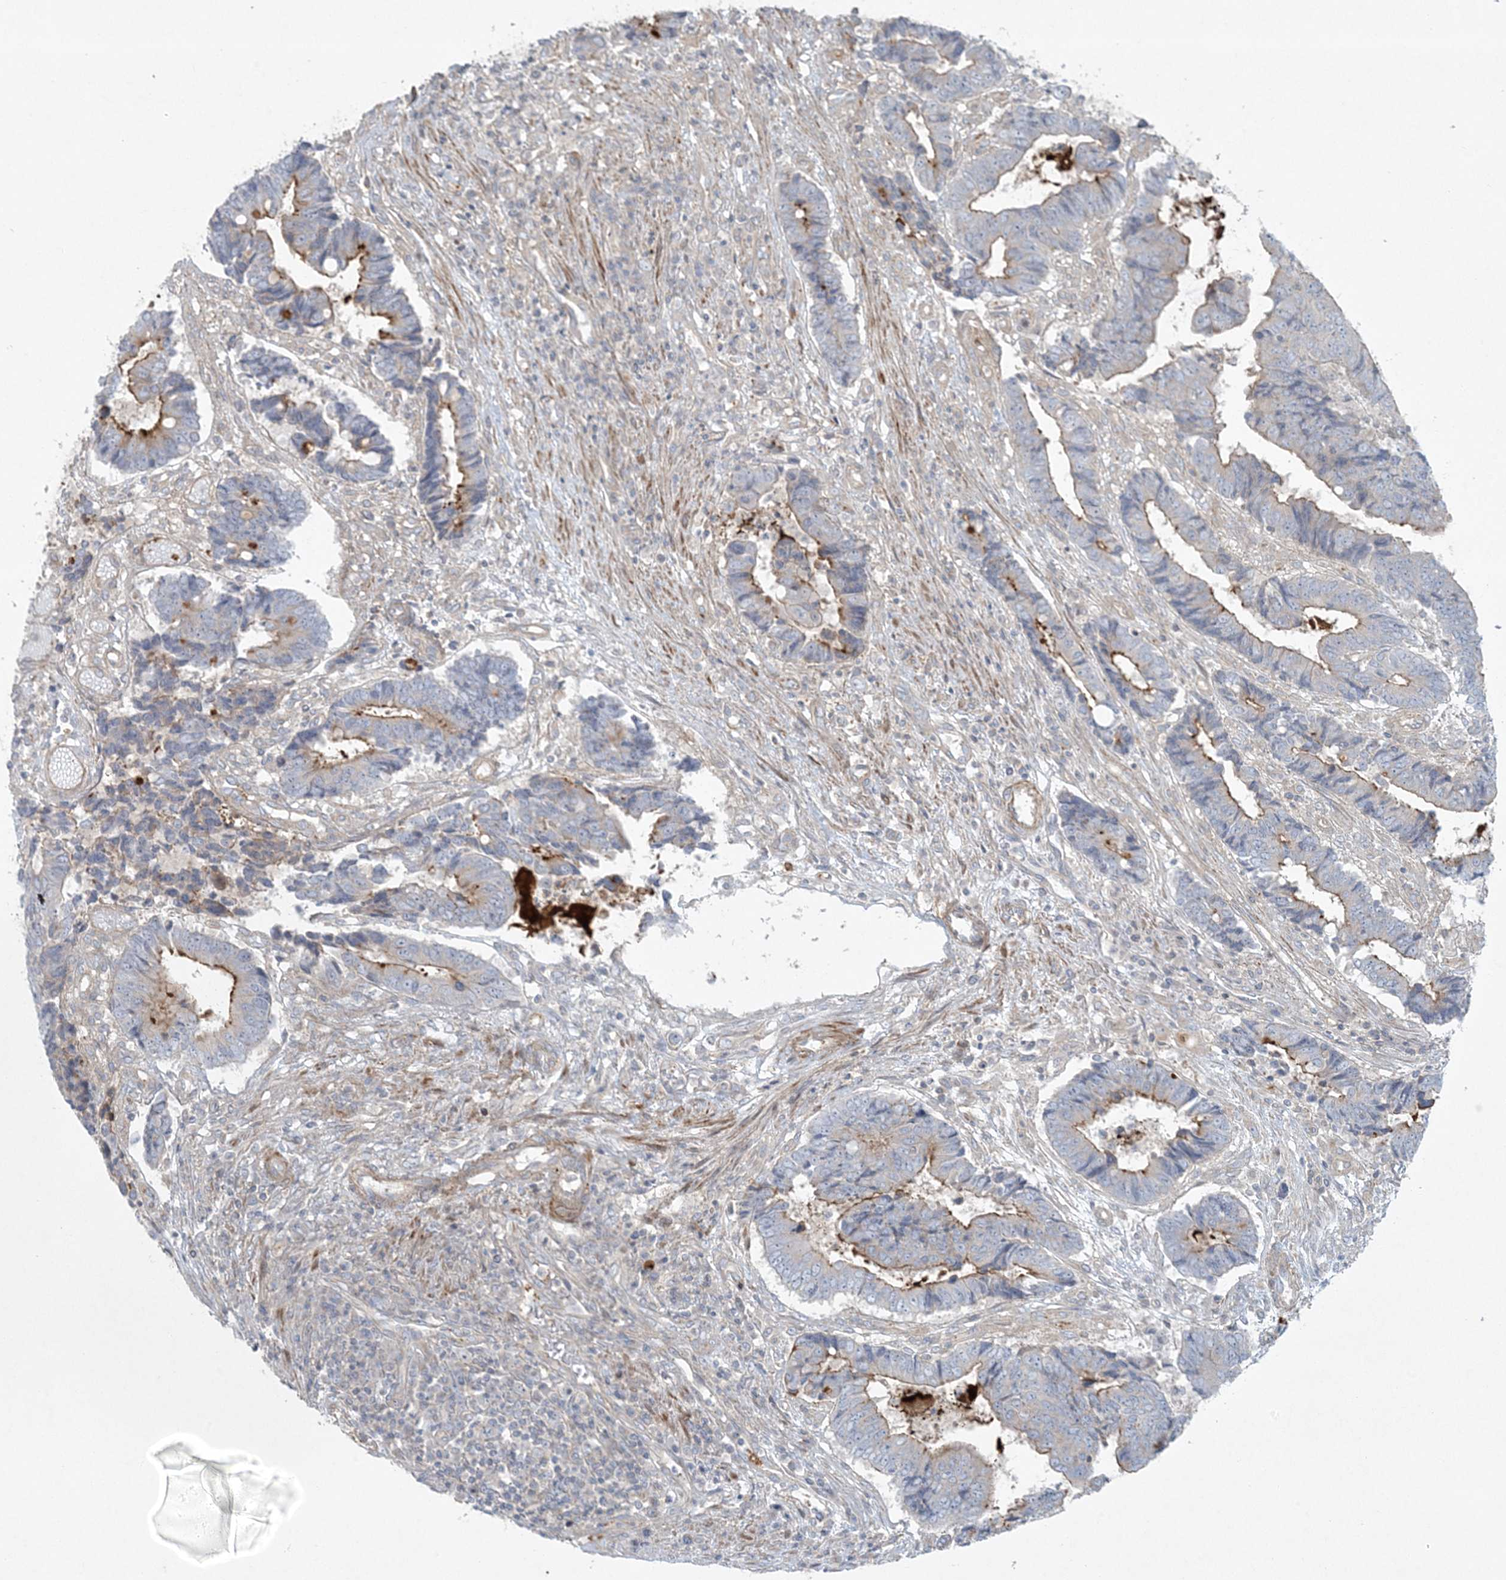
{"staining": {"intensity": "strong", "quantity": "<25%", "location": "cytoplasmic/membranous"}, "tissue": "colorectal cancer", "cell_type": "Tumor cells", "image_type": "cancer", "snomed": [{"axis": "morphology", "description": "Adenocarcinoma, NOS"}, {"axis": "topography", "description": "Rectum"}], "caption": "The histopathology image demonstrates immunohistochemical staining of adenocarcinoma (colorectal). There is strong cytoplasmic/membranous staining is present in approximately <25% of tumor cells.", "gene": "PIK3R4", "patient": {"sex": "male", "age": 84}}